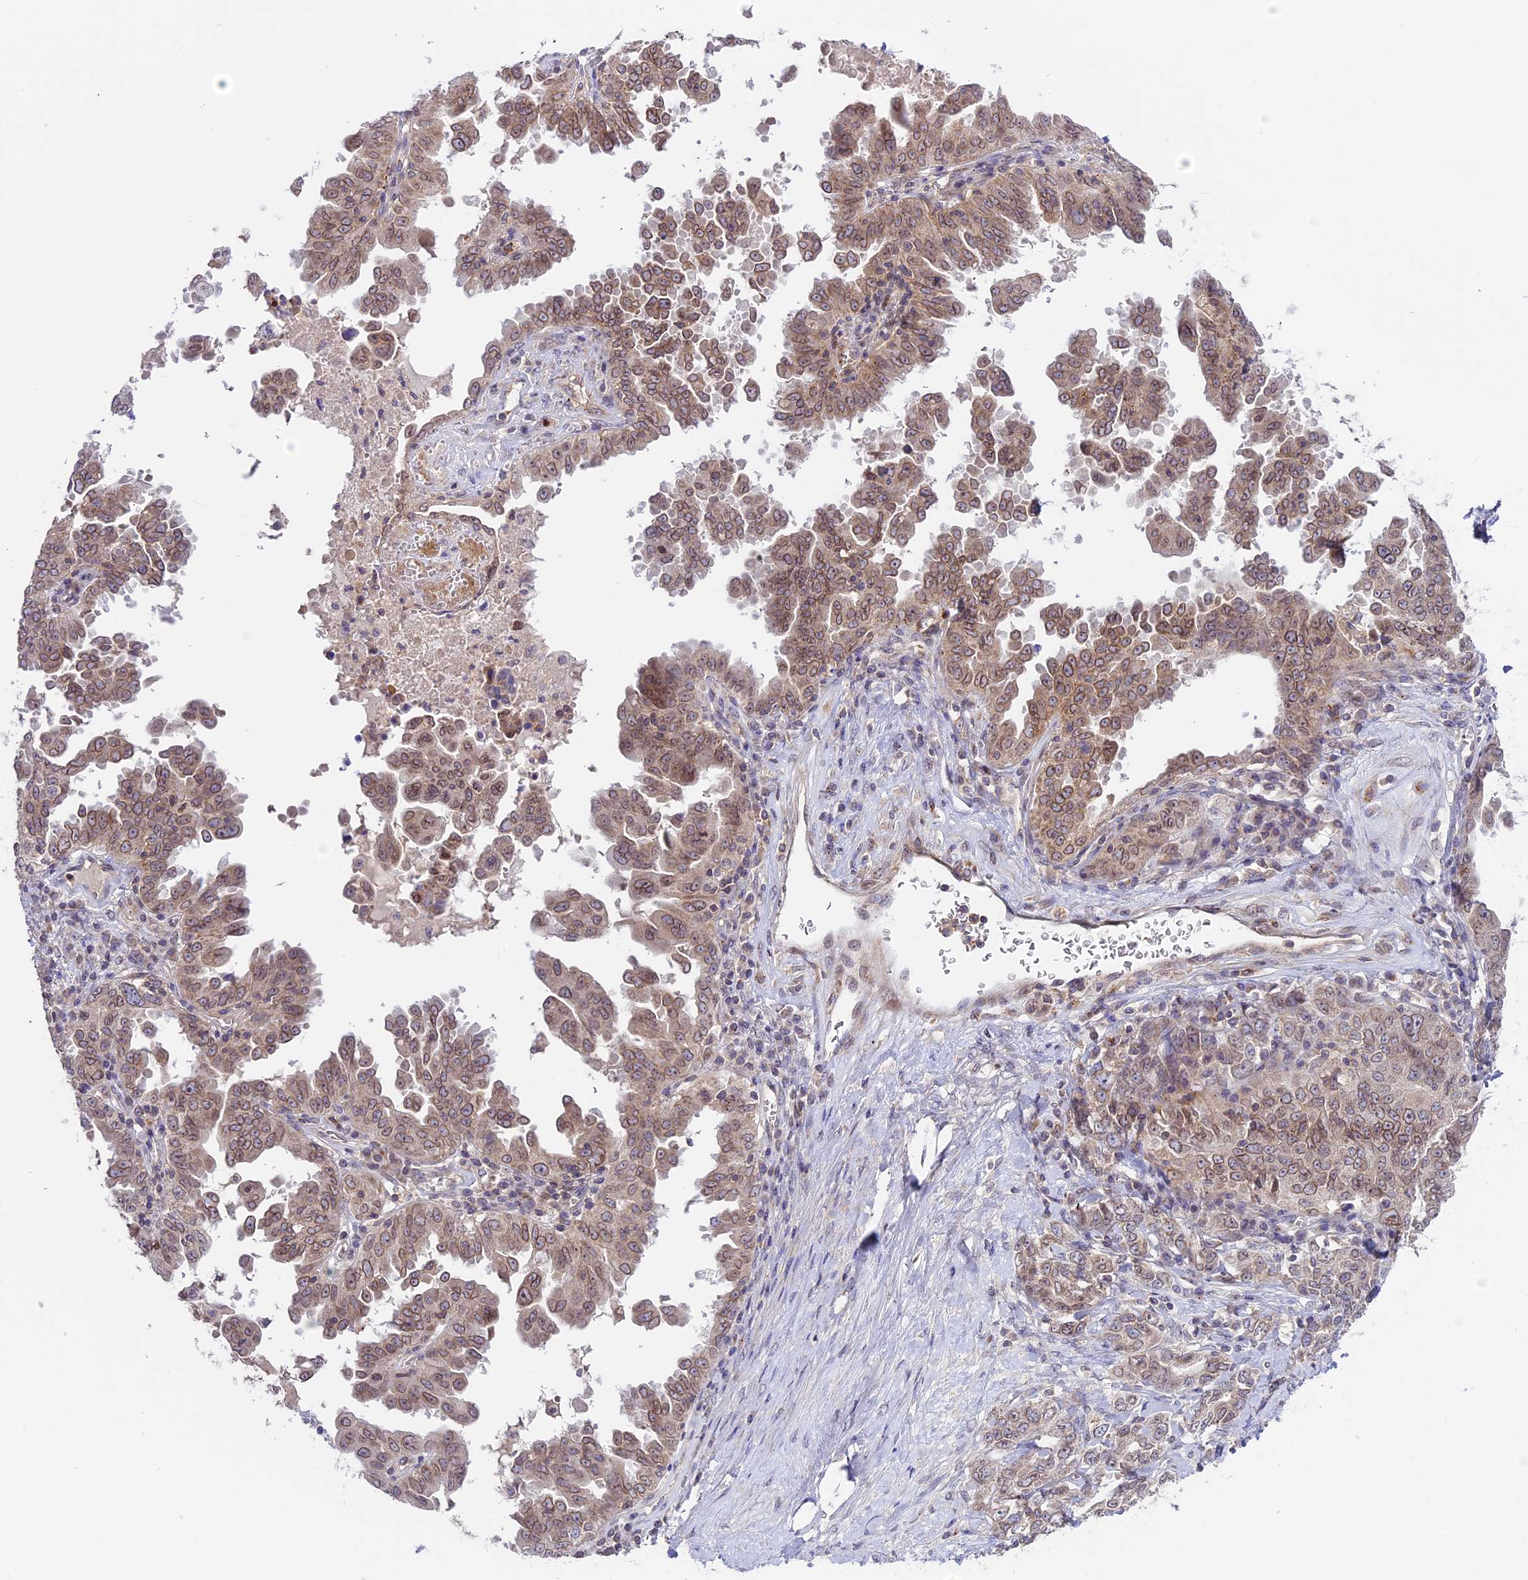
{"staining": {"intensity": "moderate", "quantity": ">75%", "location": "cytoplasmic/membranous,nuclear"}, "tissue": "ovarian cancer", "cell_type": "Tumor cells", "image_type": "cancer", "snomed": [{"axis": "morphology", "description": "Carcinoma, endometroid"}, {"axis": "topography", "description": "Ovary"}], "caption": "Human ovarian cancer (endometroid carcinoma) stained for a protein (brown) displays moderate cytoplasmic/membranous and nuclear positive staining in approximately >75% of tumor cells.", "gene": "DGKH", "patient": {"sex": "female", "age": 62}}